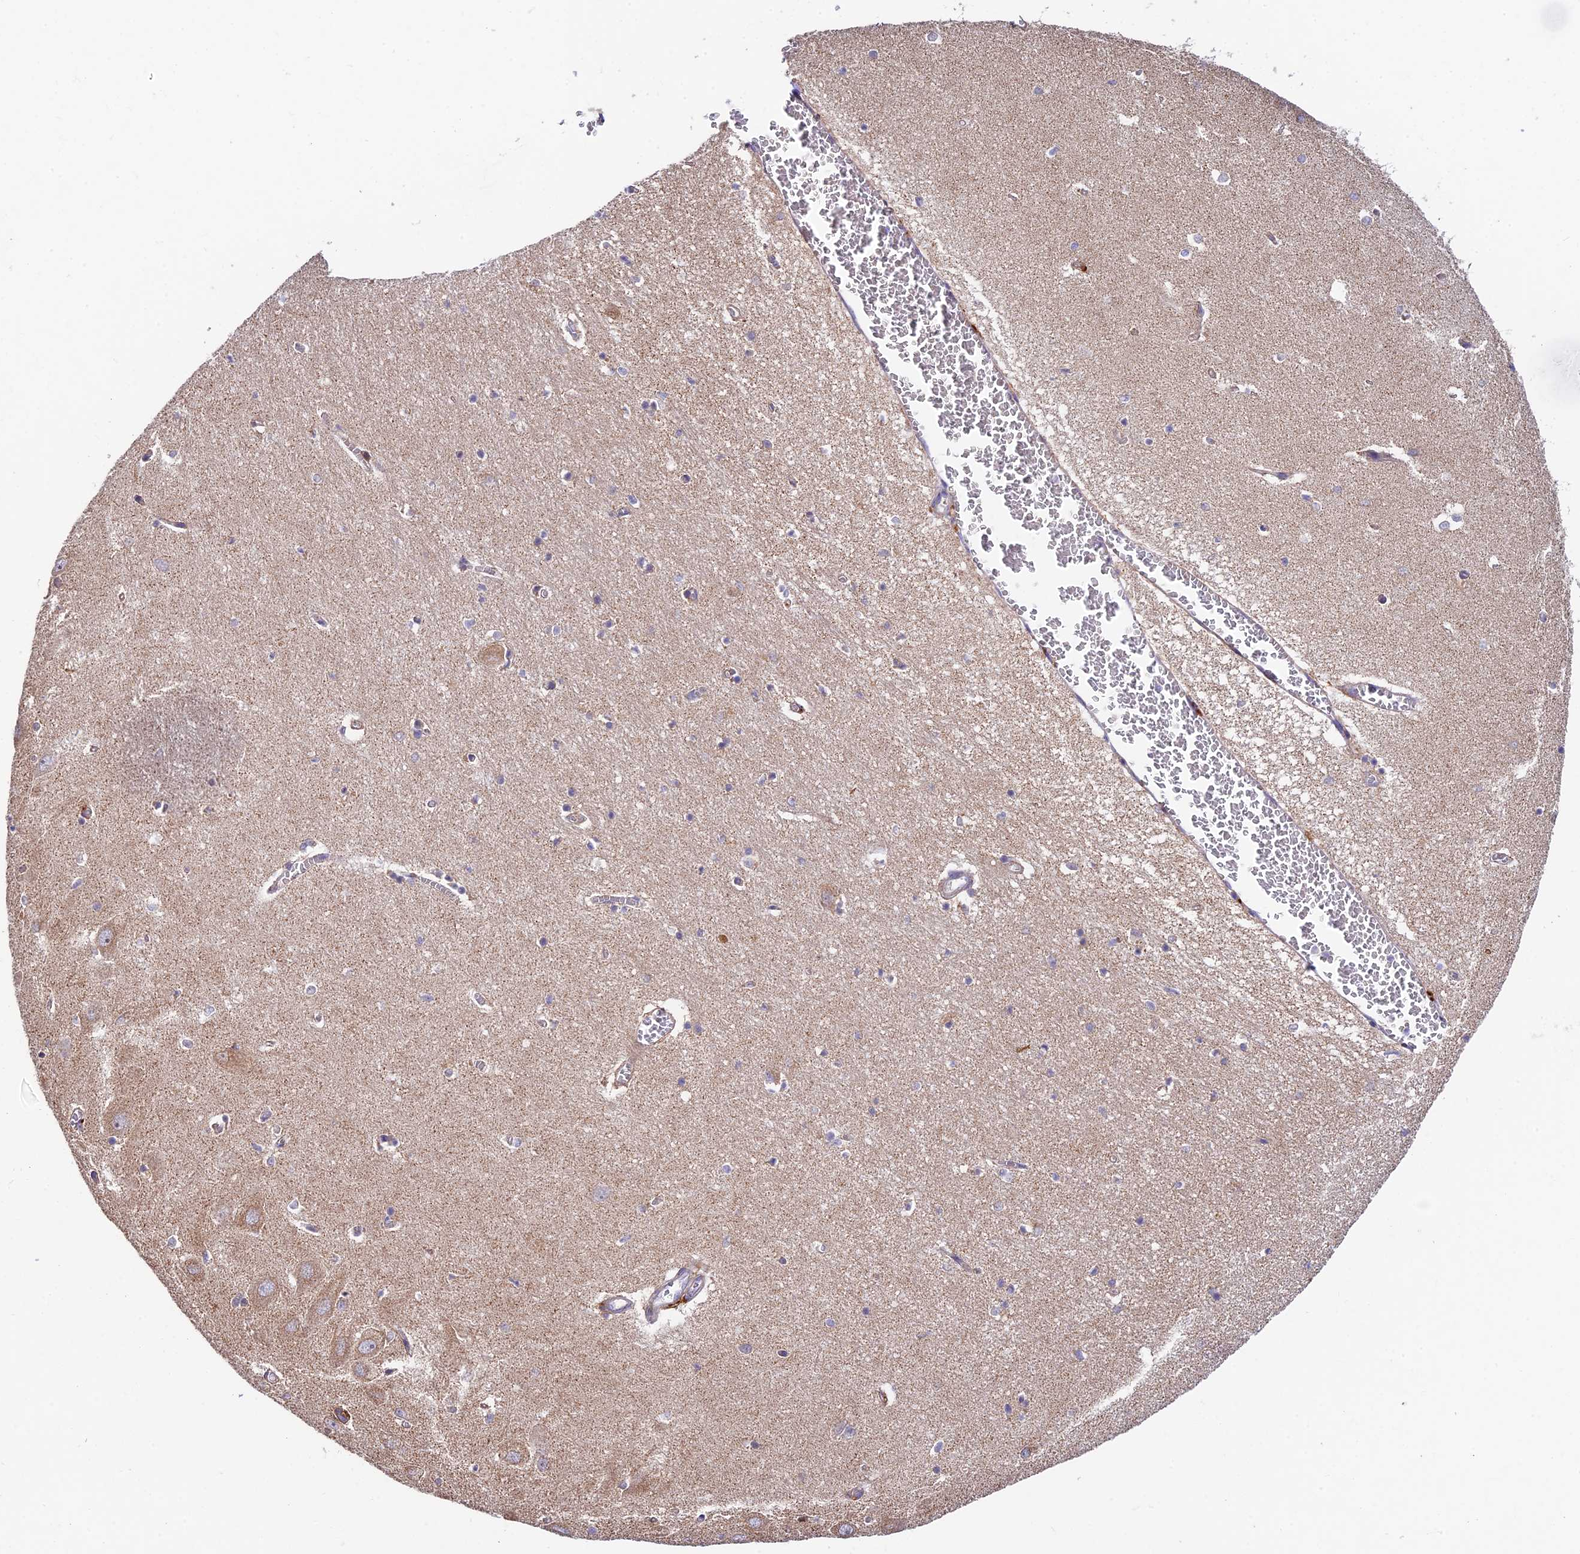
{"staining": {"intensity": "negative", "quantity": "none", "location": "none"}, "tissue": "hippocampus", "cell_type": "Glial cells", "image_type": "normal", "snomed": [{"axis": "morphology", "description": "Normal tissue, NOS"}, {"axis": "topography", "description": "Hippocampus"}], "caption": "The immunohistochemistry (IHC) photomicrograph has no significant positivity in glial cells of hippocampus.", "gene": "FUOM", "patient": {"sex": "female", "age": 64}}